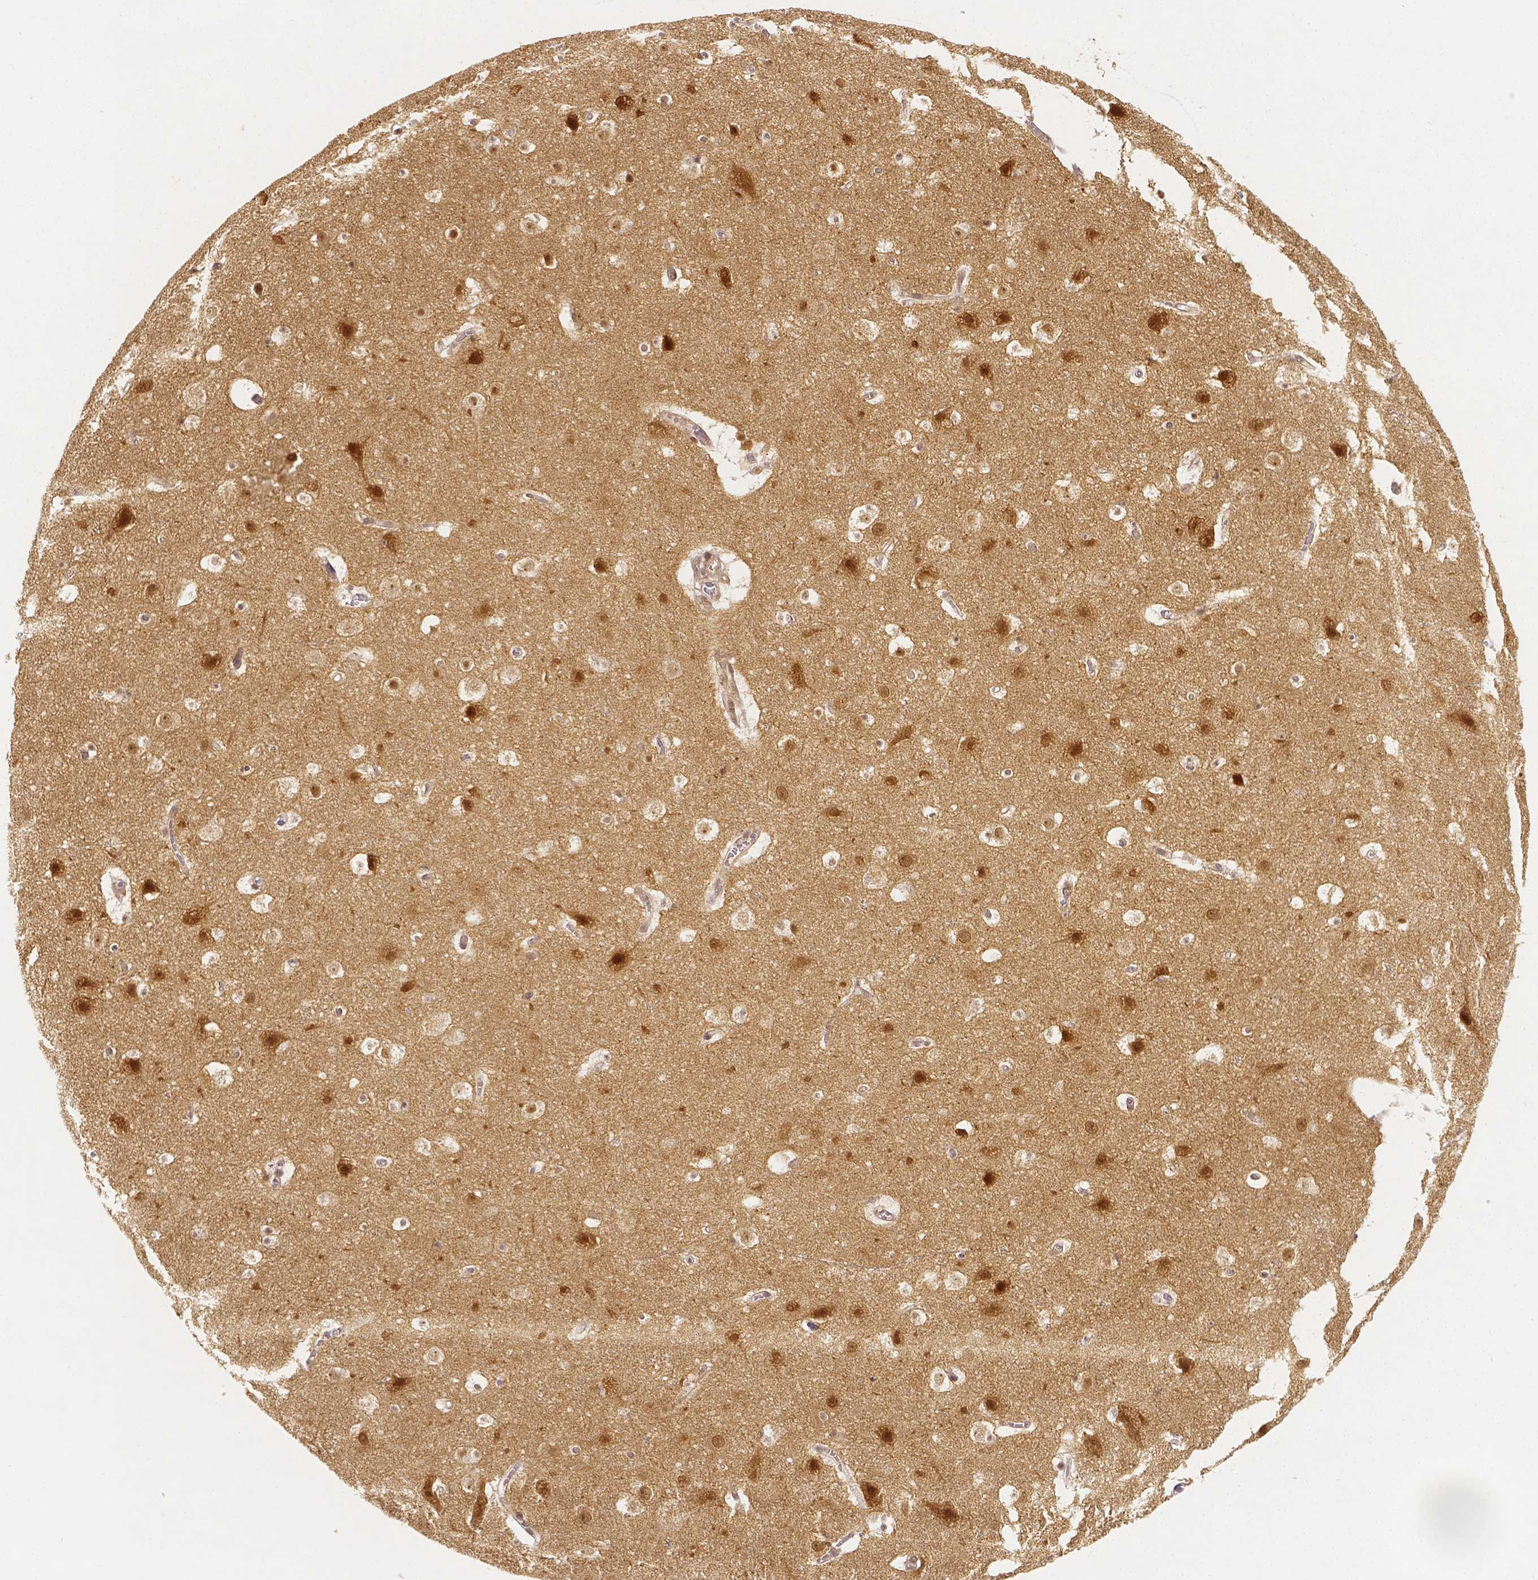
{"staining": {"intensity": "negative", "quantity": "none", "location": "none"}, "tissue": "cerebral cortex", "cell_type": "Endothelial cells", "image_type": "normal", "snomed": [{"axis": "morphology", "description": "Normal tissue, NOS"}, {"axis": "topography", "description": "Cerebral cortex"}], "caption": "DAB (3,3'-diaminobenzidine) immunohistochemical staining of unremarkable human cerebral cortex exhibits no significant staining in endothelial cells. Brightfield microscopy of immunohistochemistry stained with DAB (3,3'-diaminobenzidine) (brown) and hematoxylin (blue), captured at high magnification.", "gene": "SGTB", "patient": {"sex": "female", "age": 42}}